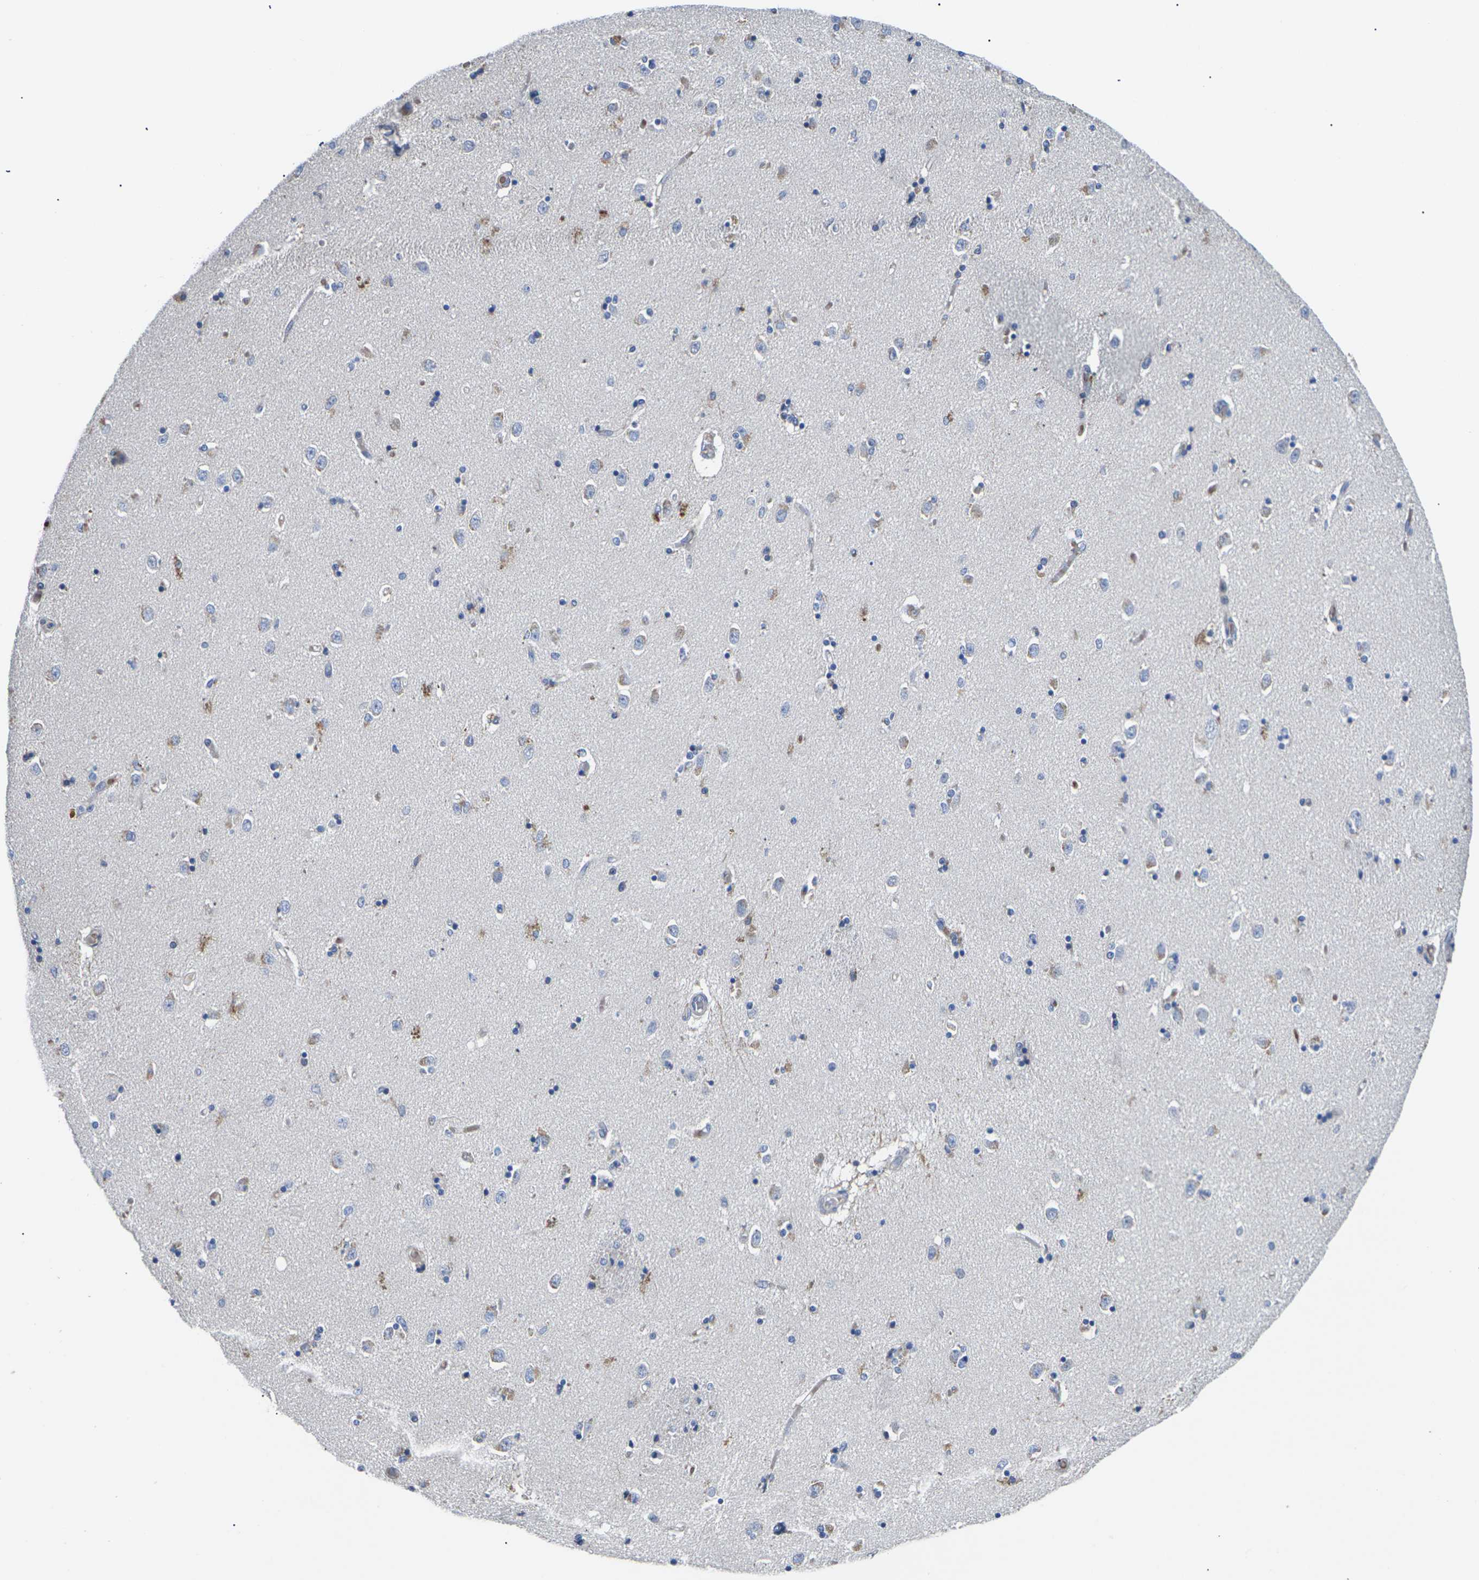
{"staining": {"intensity": "weak", "quantity": "<25%", "location": "cytoplasmic/membranous"}, "tissue": "caudate", "cell_type": "Glial cells", "image_type": "normal", "snomed": [{"axis": "morphology", "description": "Normal tissue, NOS"}, {"axis": "topography", "description": "Lateral ventricle wall"}], "caption": "A photomicrograph of caudate stained for a protein exhibits no brown staining in glial cells. Nuclei are stained in blue.", "gene": "TMCO4", "patient": {"sex": "female", "age": 54}}